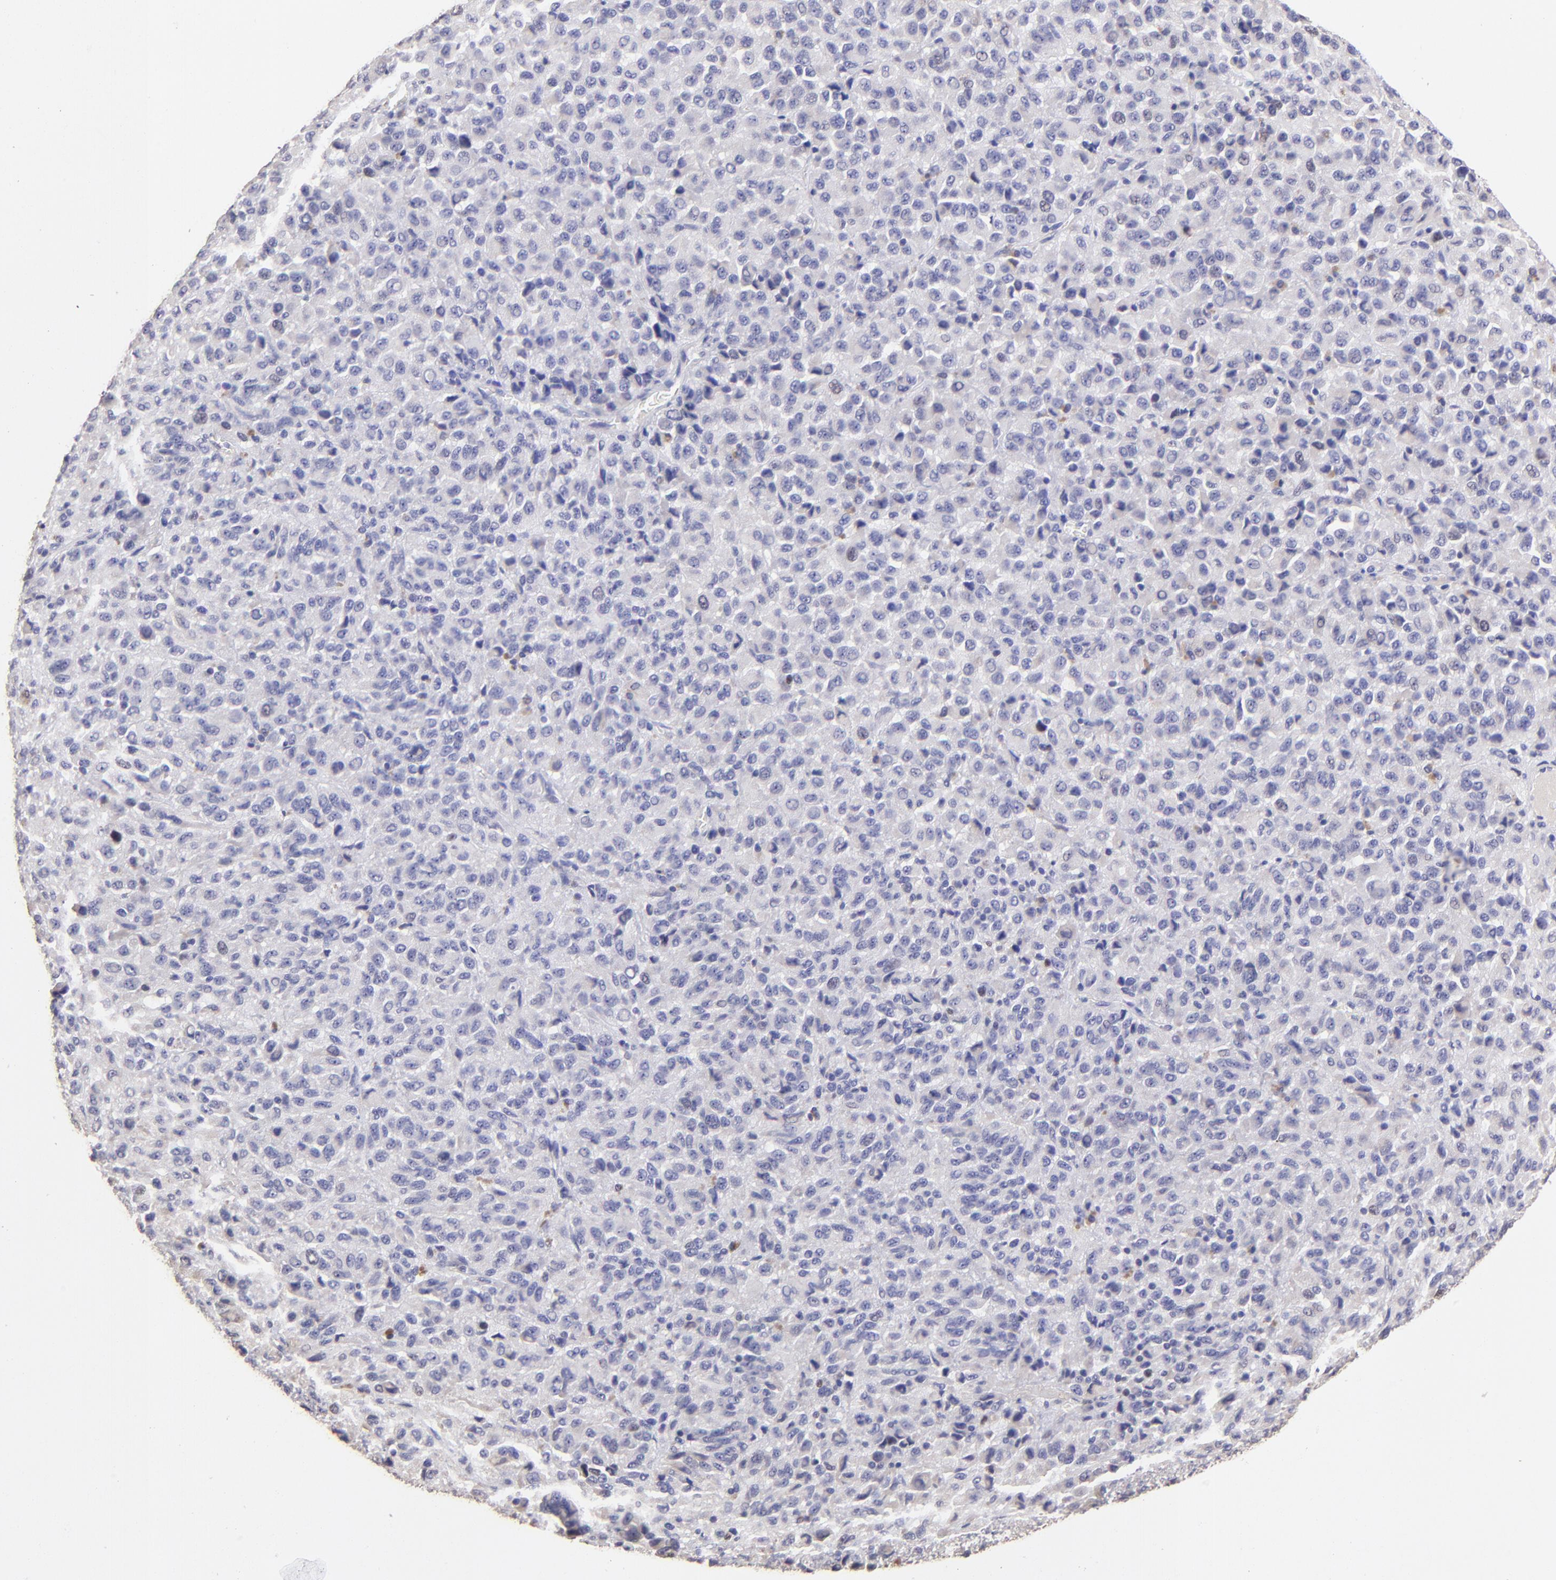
{"staining": {"intensity": "negative", "quantity": "none", "location": "none"}, "tissue": "melanoma", "cell_type": "Tumor cells", "image_type": "cancer", "snomed": [{"axis": "morphology", "description": "Malignant melanoma, Metastatic site"}, {"axis": "topography", "description": "Lung"}], "caption": "Human melanoma stained for a protein using immunohistochemistry exhibits no staining in tumor cells.", "gene": "DNMT1", "patient": {"sex": "male", "age": 64}}